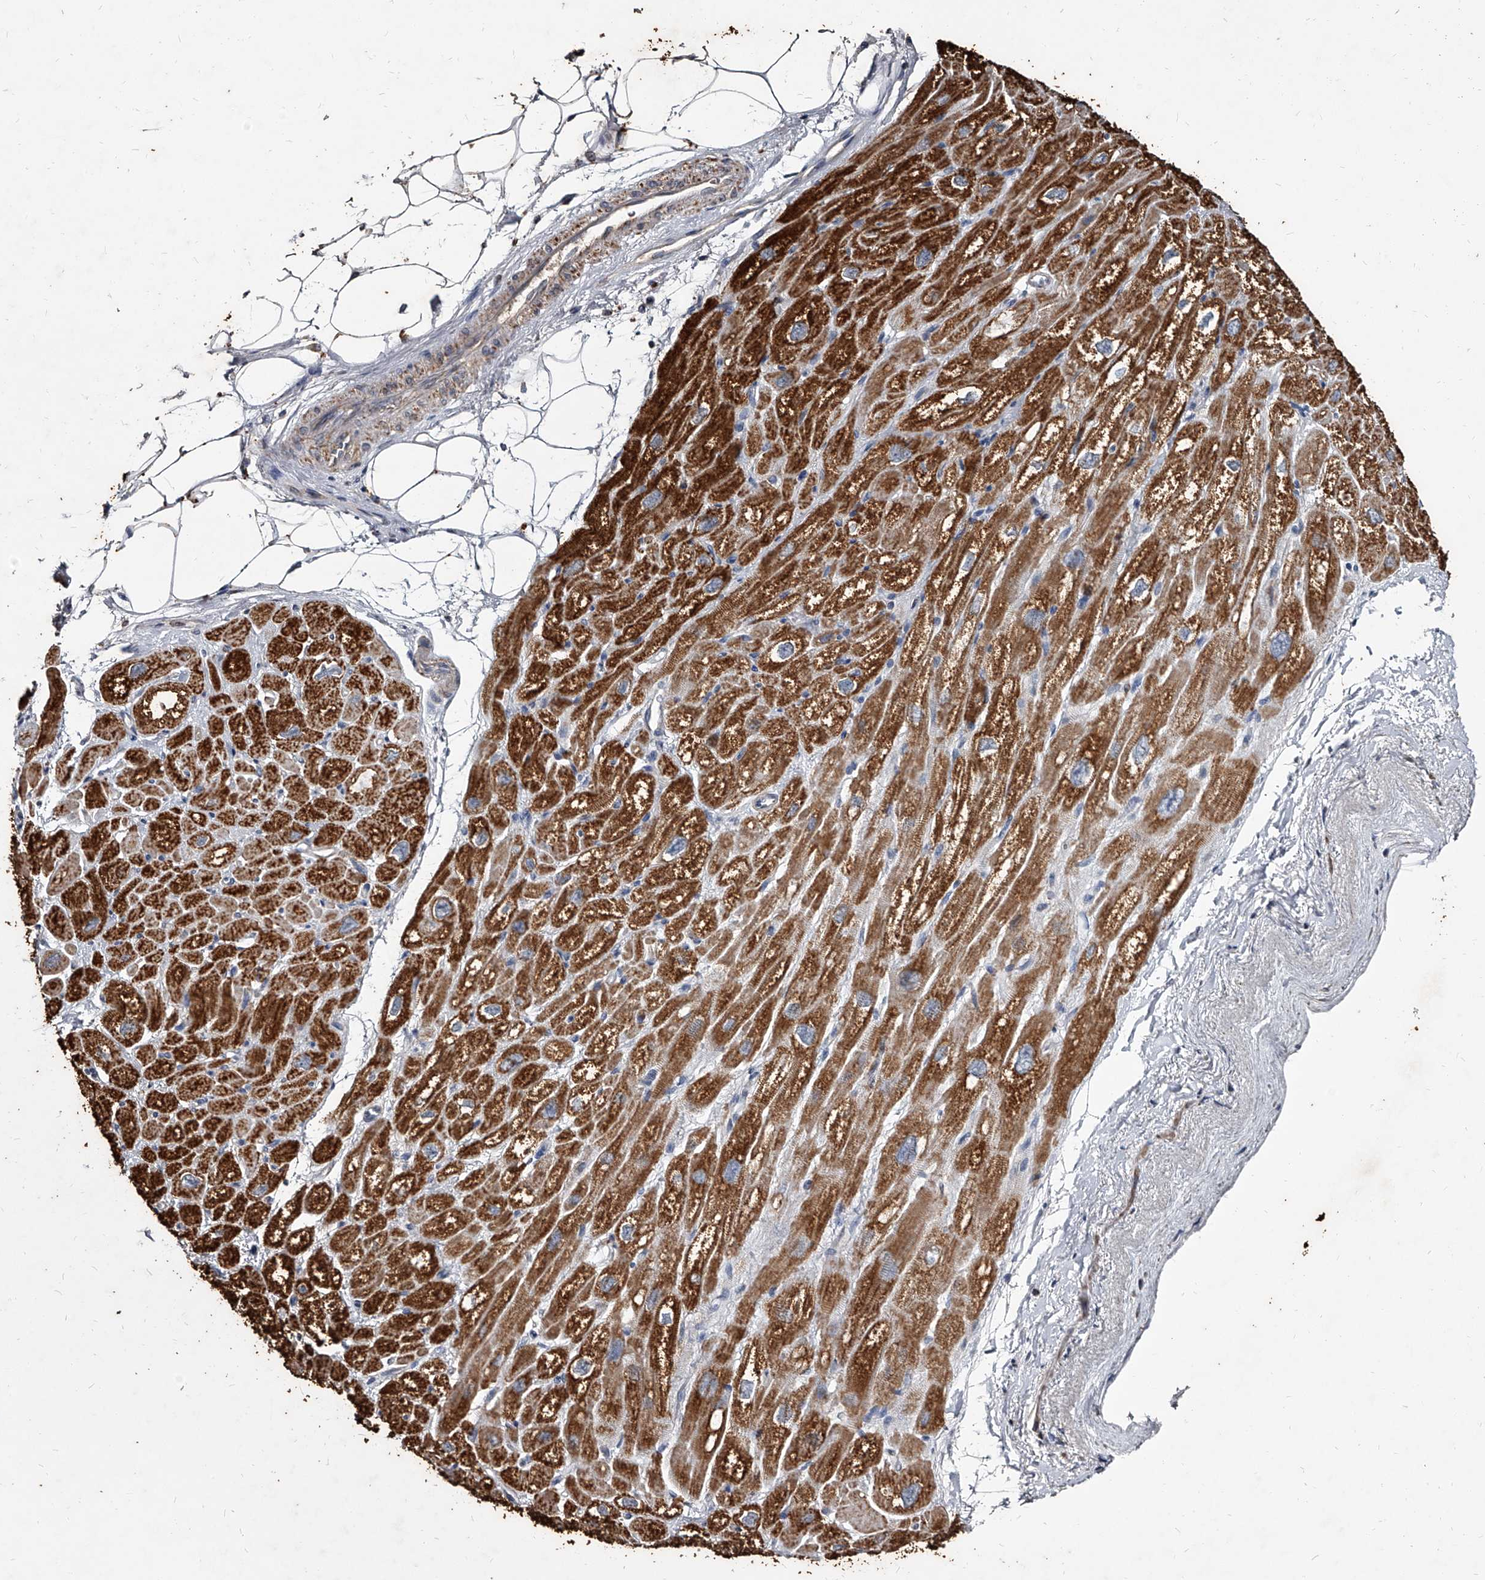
{"staining": {"intensity": "strong", "quantity": ">75%", "location": "cytoplasmic/membranous"}, "tissue": "heart muscle", "cell_type": "Cardiomyocytes", "image_type": "normal", "snomed": [{"axis": "morphology", "description": "Normal tissue, NOS"}, {"axis": "topography", "description": "Heart"}], "caption": "Heart muscle was stained to show a protein in brown. There is high levels of strong cytoplasmic/membranous staining in about >75% of cardiomyocytes. (brown staining indicates protein expression, while blue staining denotes nuclei).", "gene": "GPR183", "patient": {"sex": "male", "age": 50}}